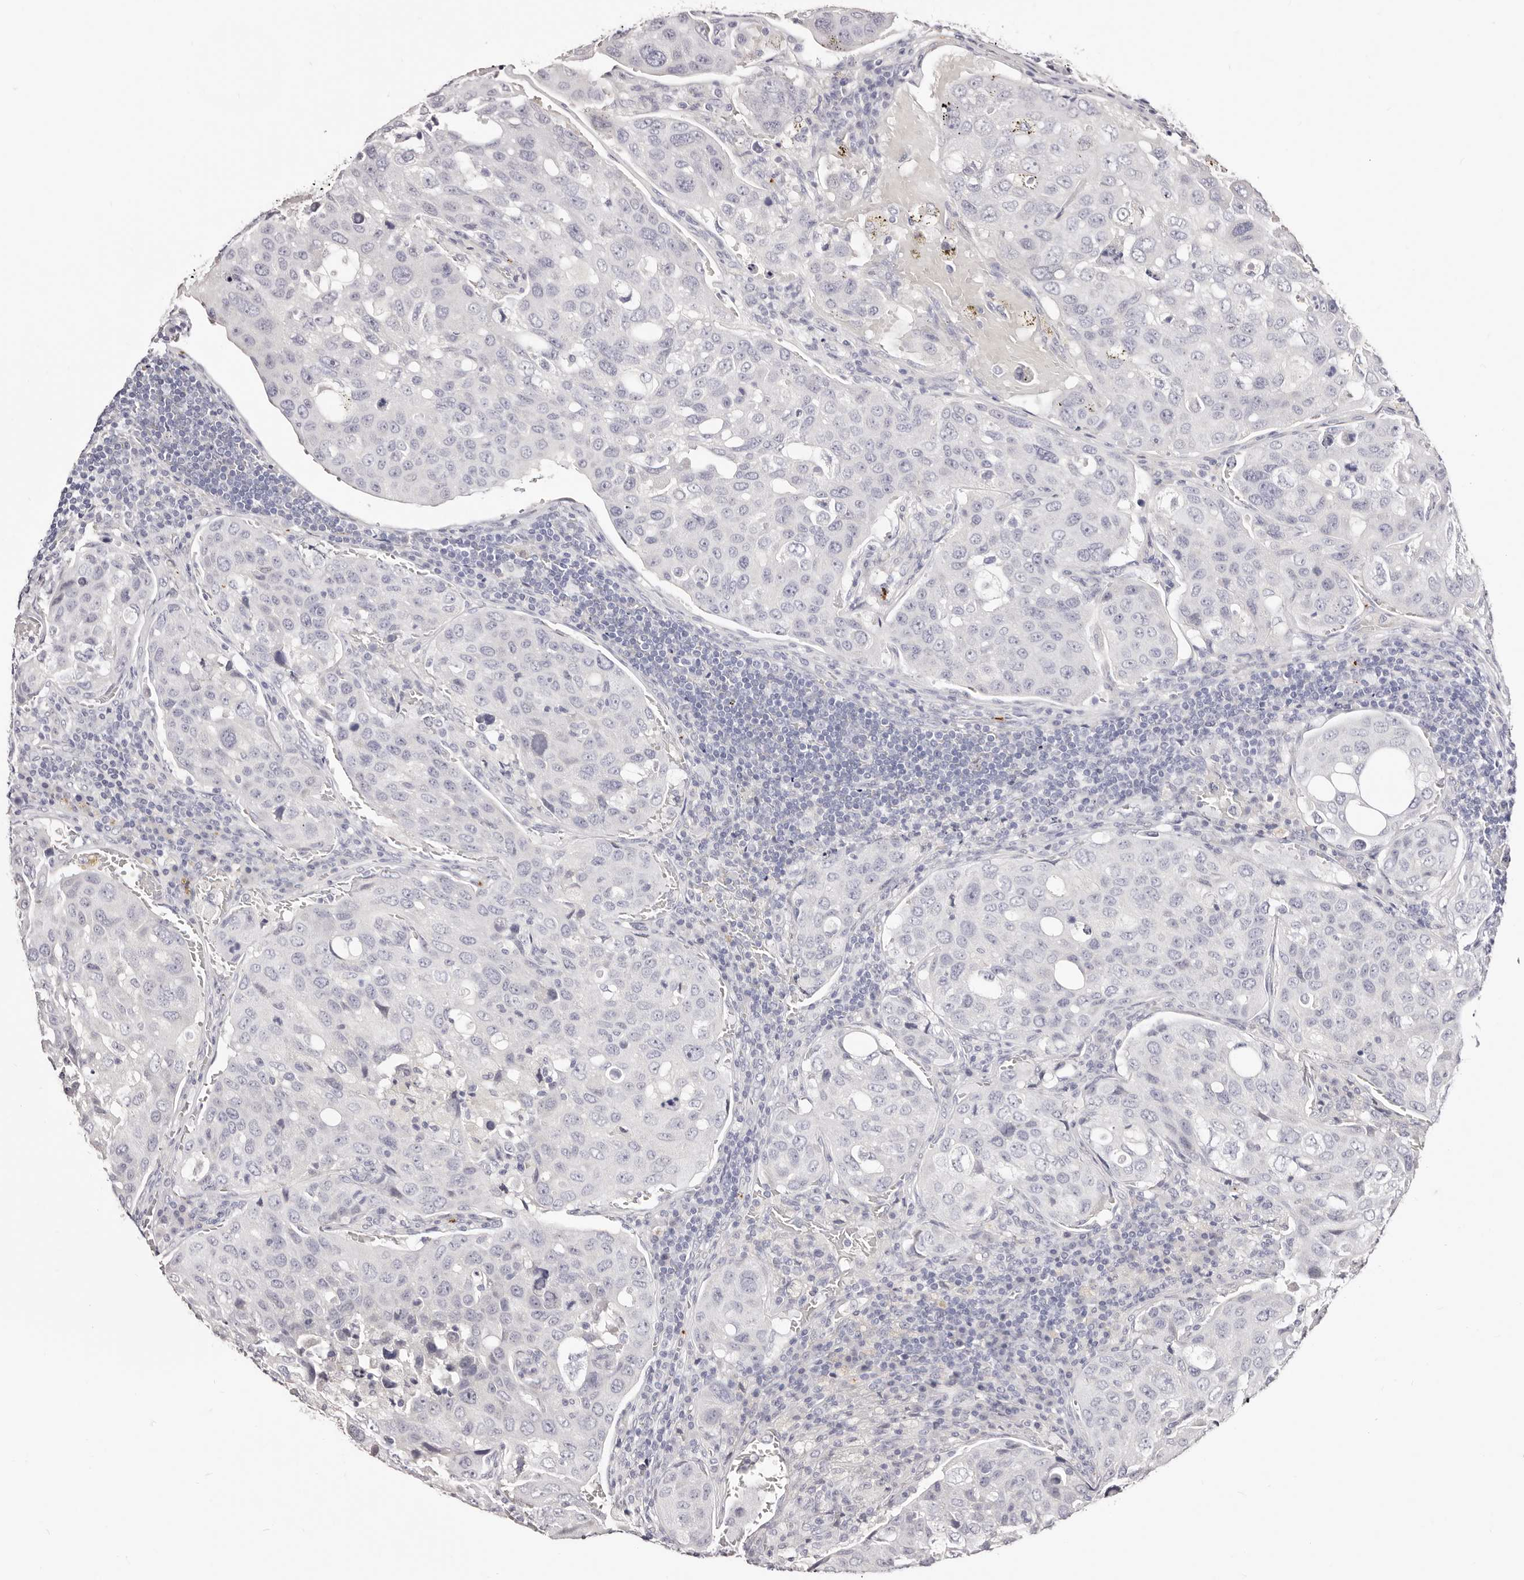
{"staining": {"intensity": "negative", "quantity": "none", "location": "none"}, "tissue": "urothelial cancer", "cell_type": "Tumor cells", "image_type": "cancer", "snomed": [{"axis": "morphology", "description": "Urothelial carcinoma, High grade"}, {"axis": "topography", "description": "Lymph node"}, {"axis": "topography", "description": "Urinary bladder"}], "caption": "An image of human urothelial cancer is negative for staining in tumor cells.", "gene": "PF4", "patient": {"sex": "male", "age": 51}}